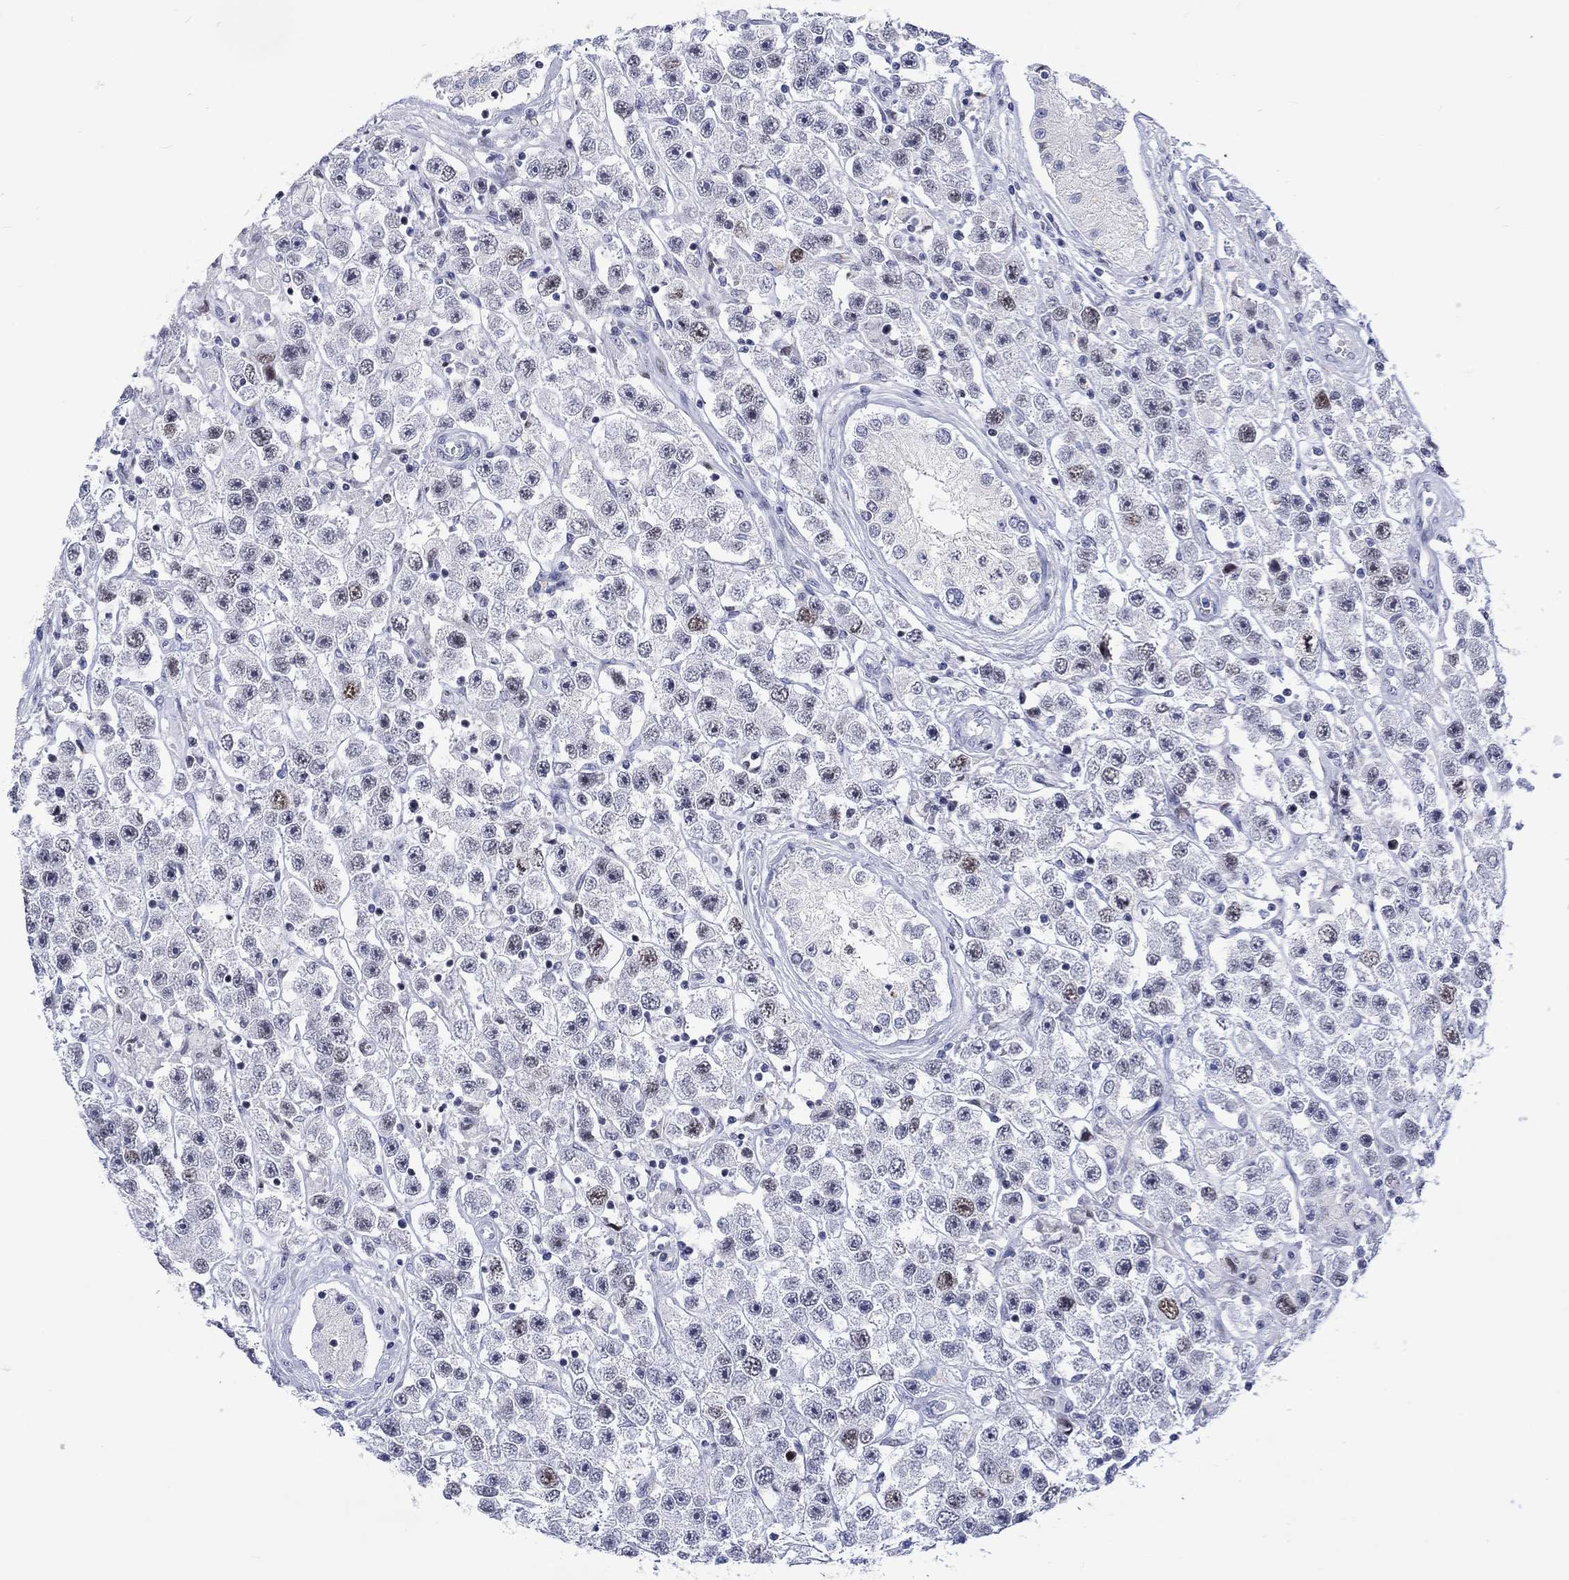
{"staining": {"intensity": "moderate", "quantity": "<25%", "location": "nuclear"}, "tissue": "testis cancer", "cell_type": "Tumor cells", "image_type": "cancer", "snomed": [{"axis": "morphology", "description": "Seminoma, NOS"}, {"axis": "topography", "description": "Testis"}], "caption": "Brown immunohistochemical staining in human seminoma (testis) shows moderate nuclear expression in about <25% of tumor cells.", "gene": "CDCA2", "patient": {"sex": "male", "age": 45}}